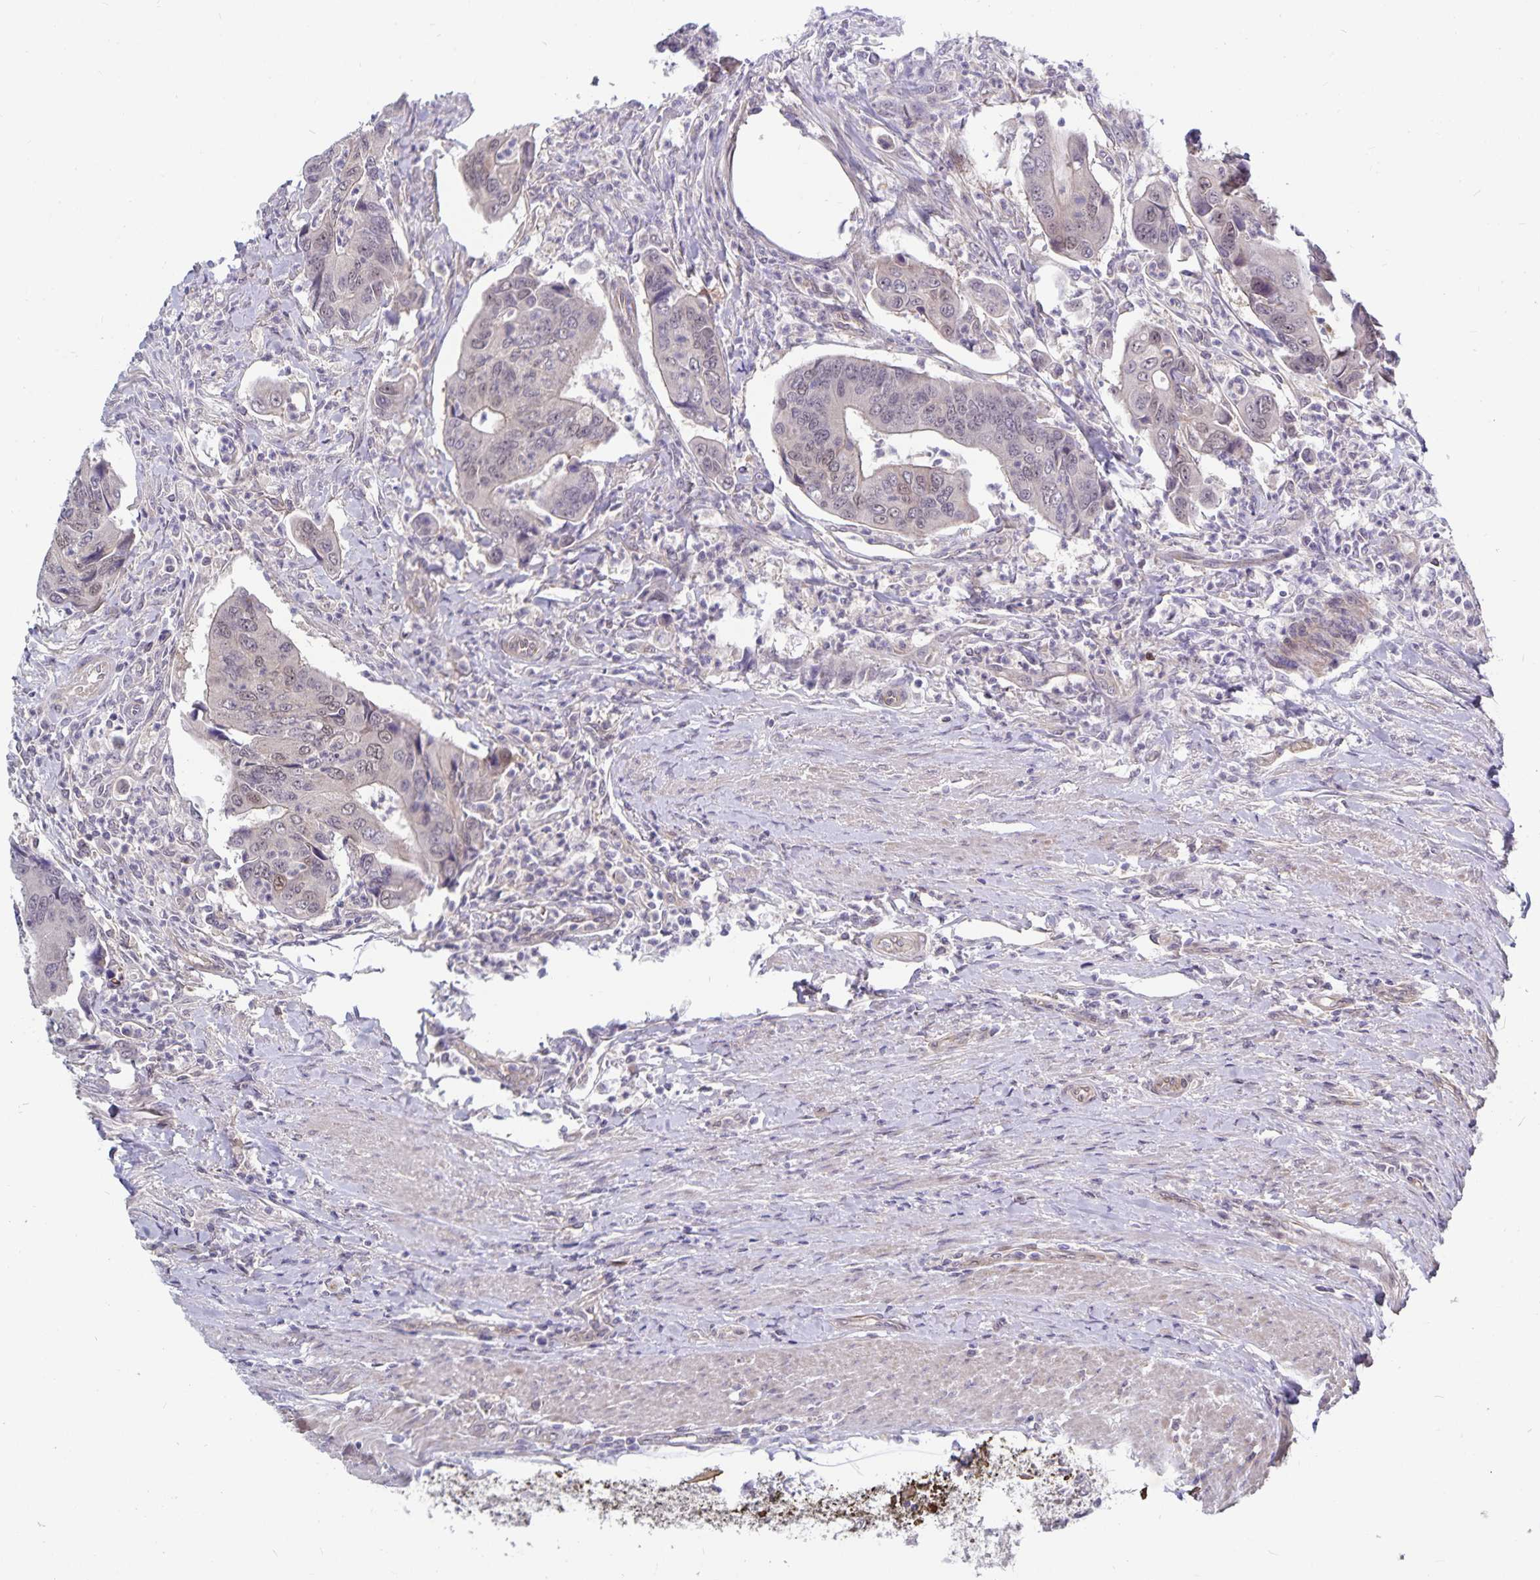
{"staining": {"intensity": "weak", "quantity": "<25%", "location": "nuclear"}, "tissue": "colorectal cancer", "cell_type": "Tumor cells", "image_type": "cancer", "snomed": [{"axis": "morphology", "description": "Adenocarcinoma, NOS"}, {"axis": "topography", "description": "Colon"}], "caption": "This image is of colorectal cancer stained with immunohistochemistry (IHC) to label a protein in brown with the nuclei are counter-stained blue. There is no expression in tumor cells.", "gene": "CDKN2B", "patient": {"sex": "female", "age": 67}}